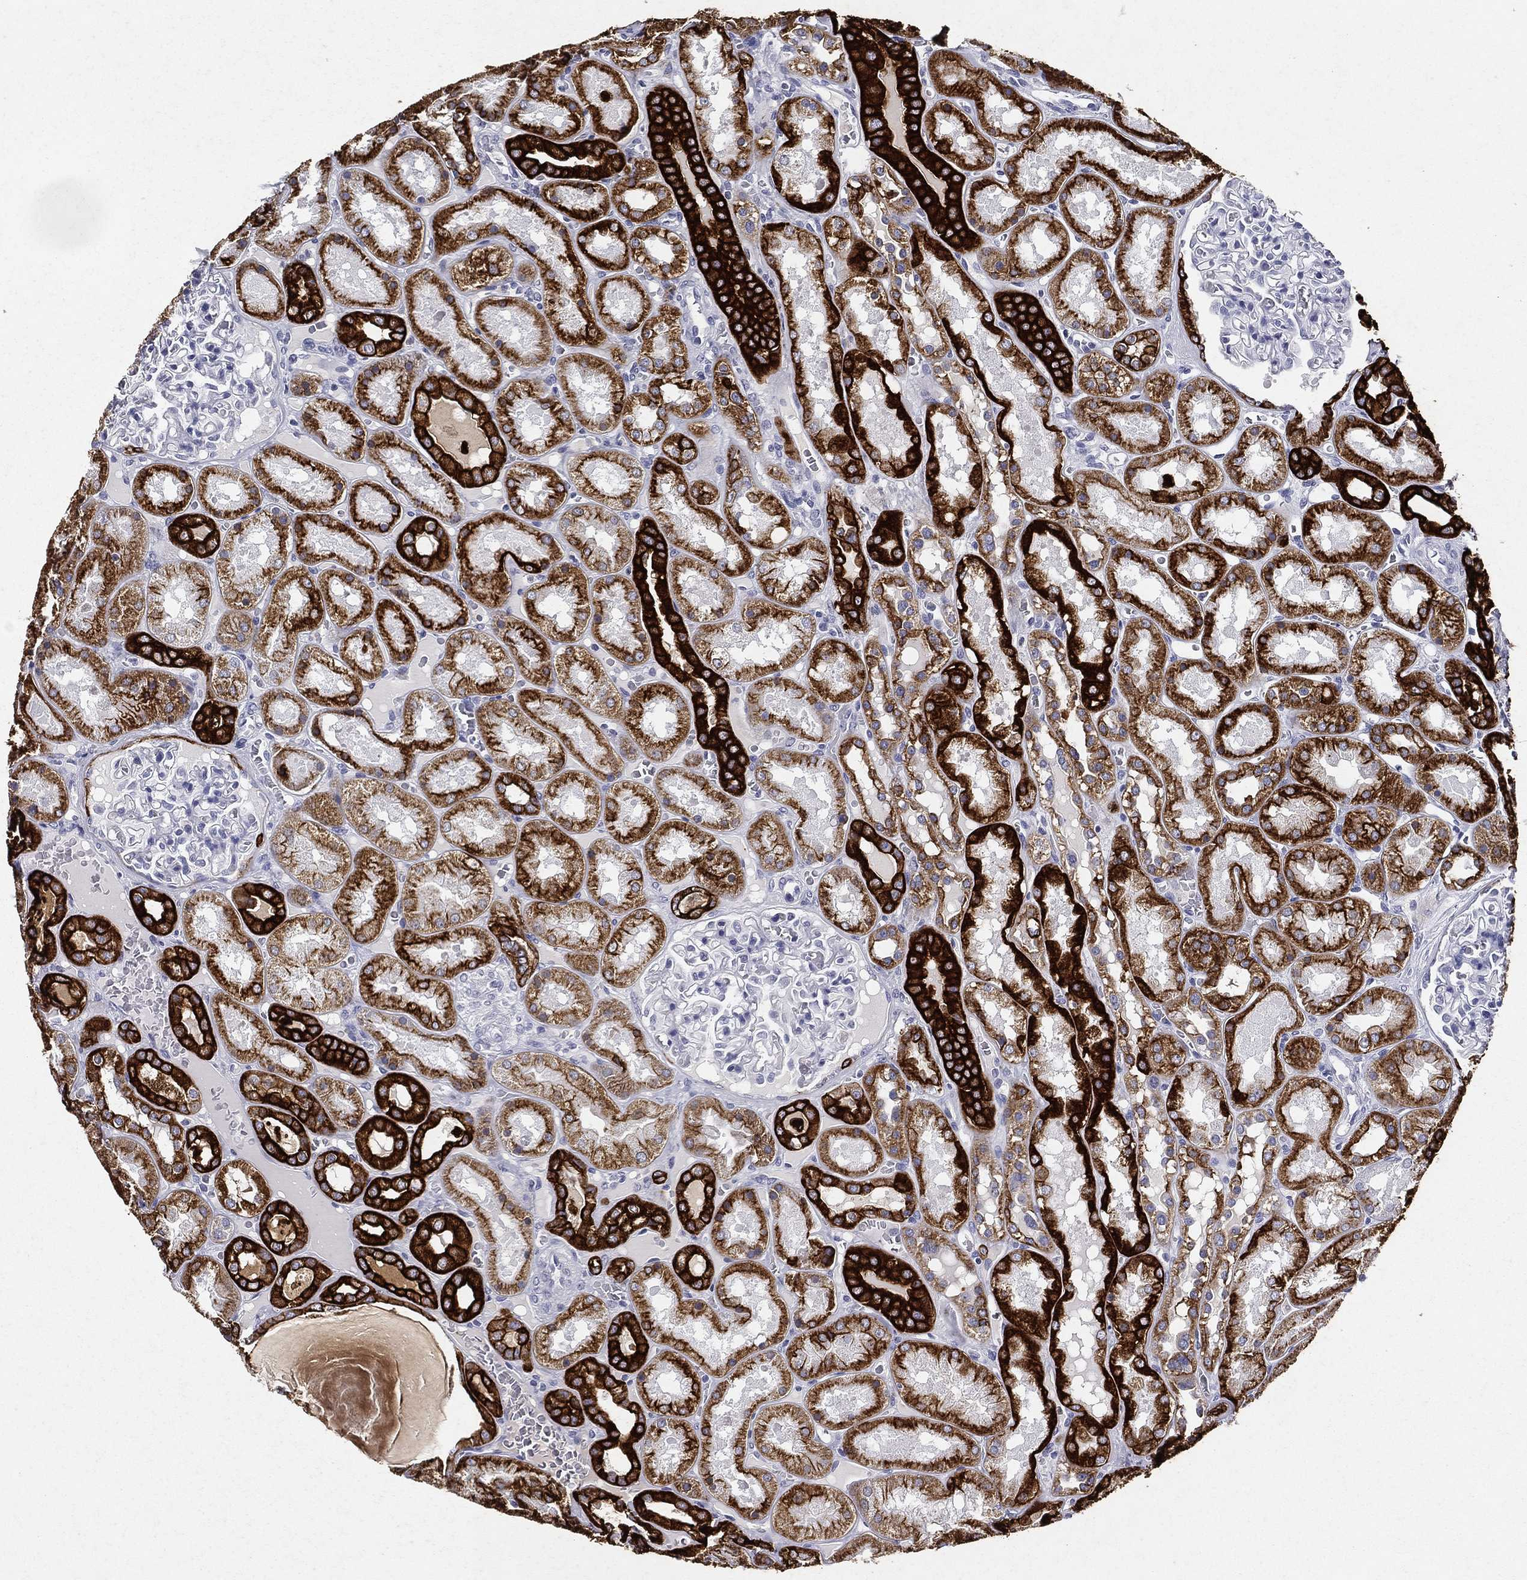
{"staining": {"intensity": "negative", "quantity": "none", "location": "none"}, "tissue": "kidney", "cell_type": "Cells in glomeruli", "image_type": "normal", "snomed": [{"axis": "morphology", "description": "Normal tissue, NOS"}, {"axis": "topography", "description": "Kidney"}], "caption": "DAB (3,3'-diaminobenzidine) immunohistochemical staining of unremarkable kidney reveals no significant expression in cells in glomeruli. Nuclei are stained in blue.", "gene": "KRT7", "patient": {"sex": "male", "age": 73}}